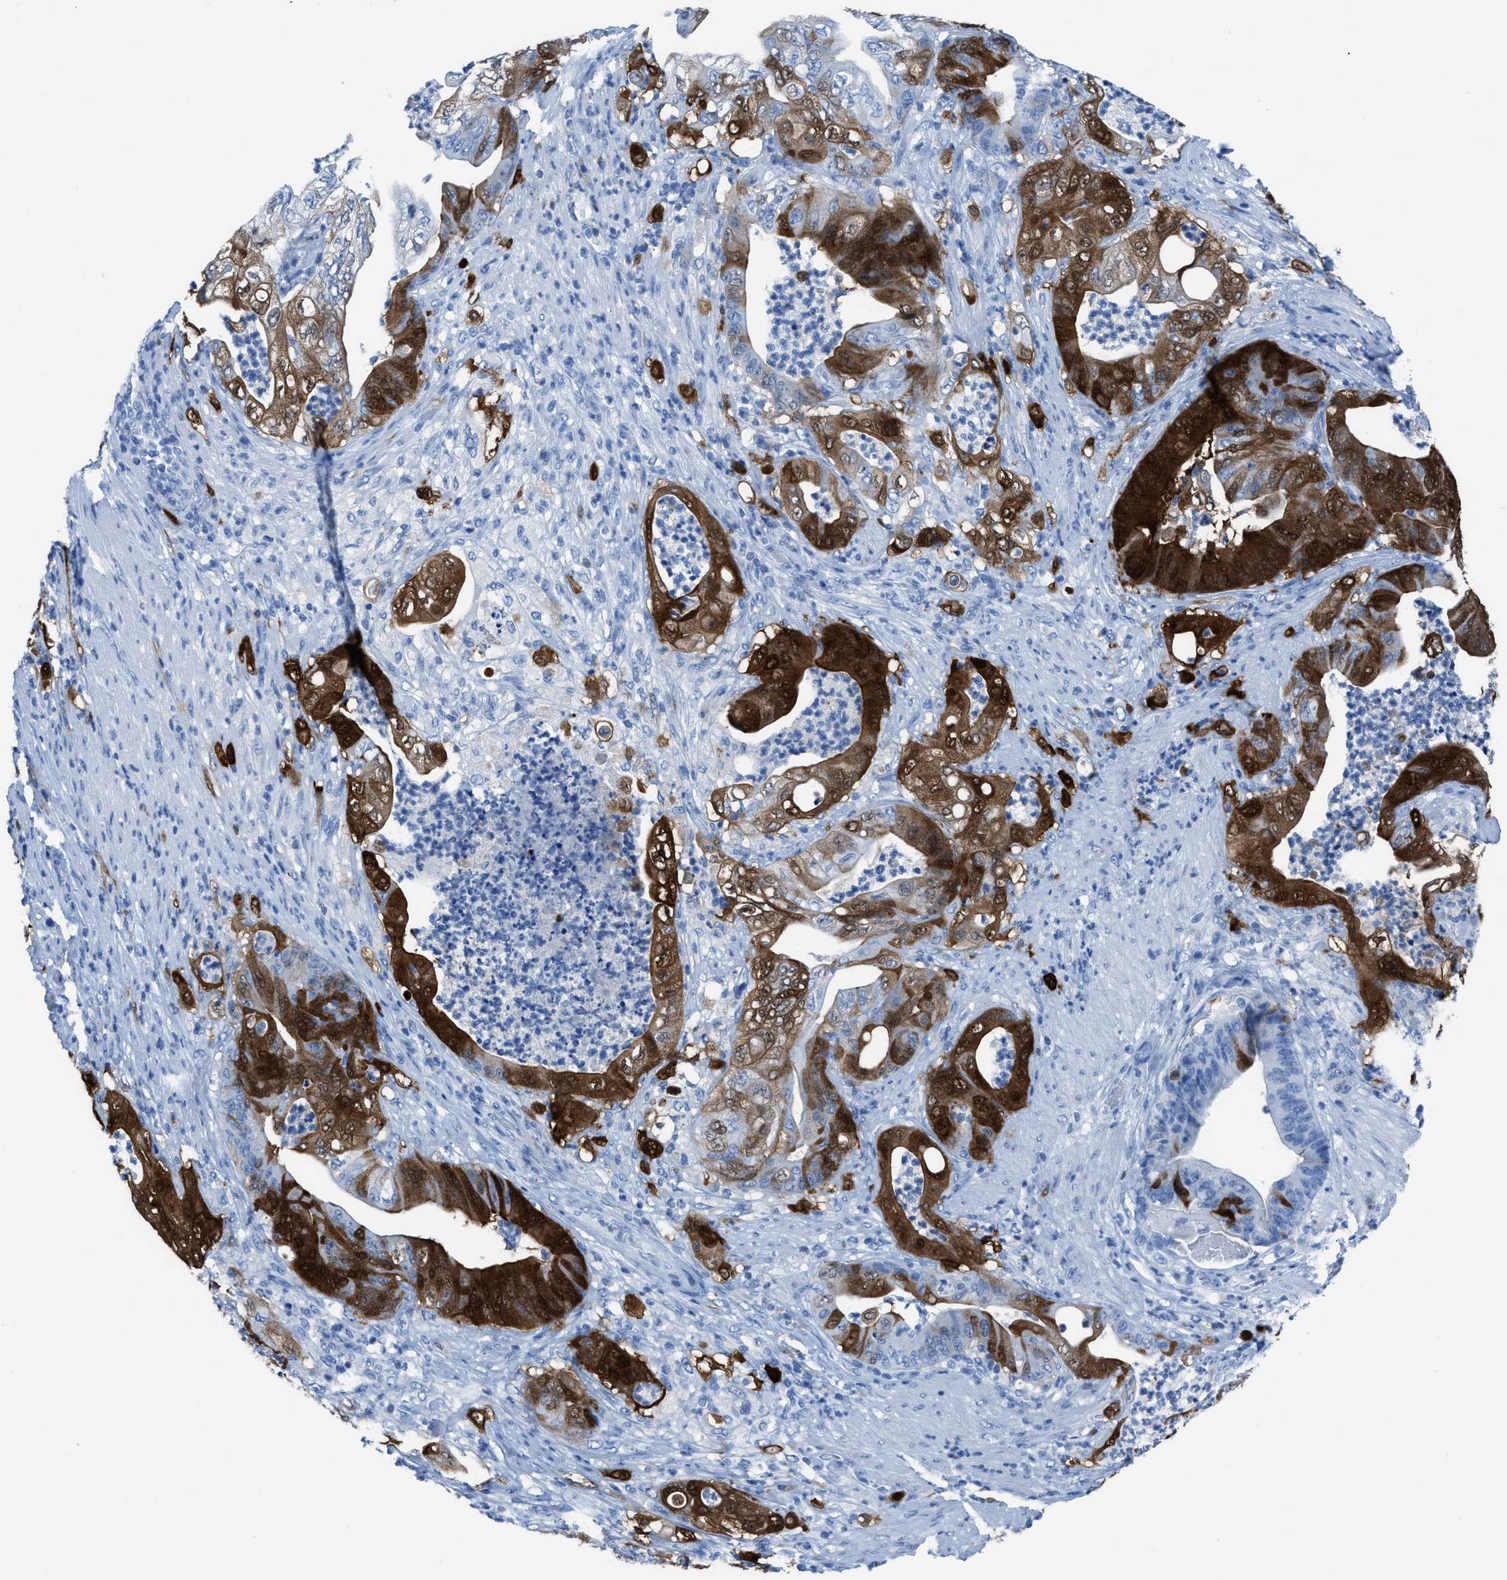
{"staining": {"intensity": "strong", "quantity": "25%-75%", "location": "cytoplasmic/membranous,nuclear"}, "tissue": "stomach cancer", "cell_type": "Tumor cells", "image_type": "cancer", "snomed": [{"axis": "morphology", "description": "Adenocarcinoma, NOS"}, {"axis": "topography", "description": "Stomach"}], "caption": "Approximately 25%-75% of tumor cells in adenocarcinoma (stomach) reveal strong cytoplasmic/membranous and nuclear protein staining as visualized by brown immunohistochemical staining.", "gene": "CDKN2A", "patient": {"sex": "female", "age": 73}}